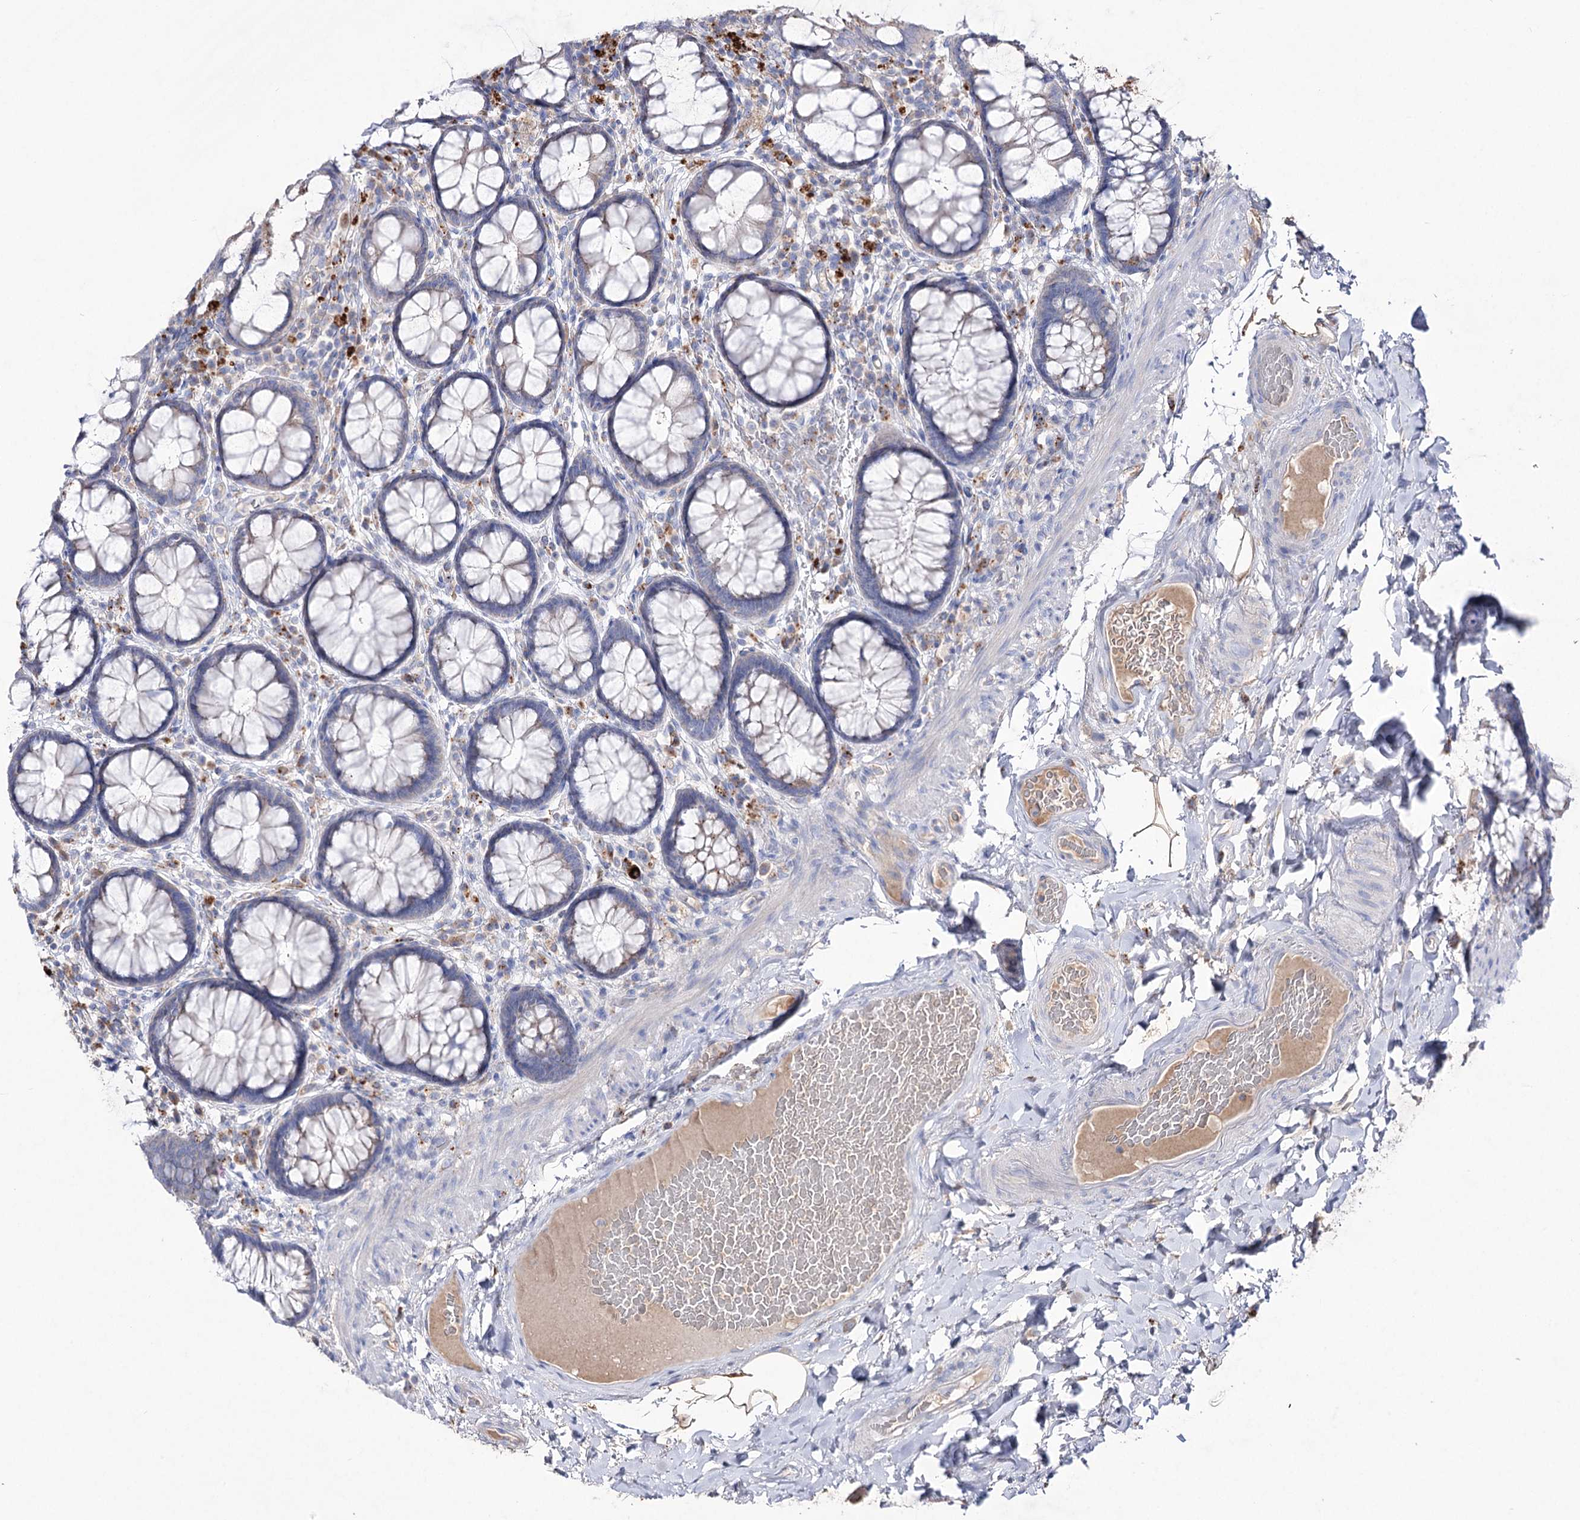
{"staining": {"intensity": "weak", "quantity": "<25%", "location": "cytoplasmic/membranous"}, "tissue": "rectum", "cell_type": "Glandular cells", "image_type": "normal", "snomed": [{"axis": "morphology", "description": "Normal tissue, NOS"}, {"axis": "topography", "description": "Rectum"}], "caption": "Glandular cells show no significant protein staining in normal rectum. Nuclei are stained in blue.", "gene": "NAGLU", "patient": {"sex": "male", "age": 83}}